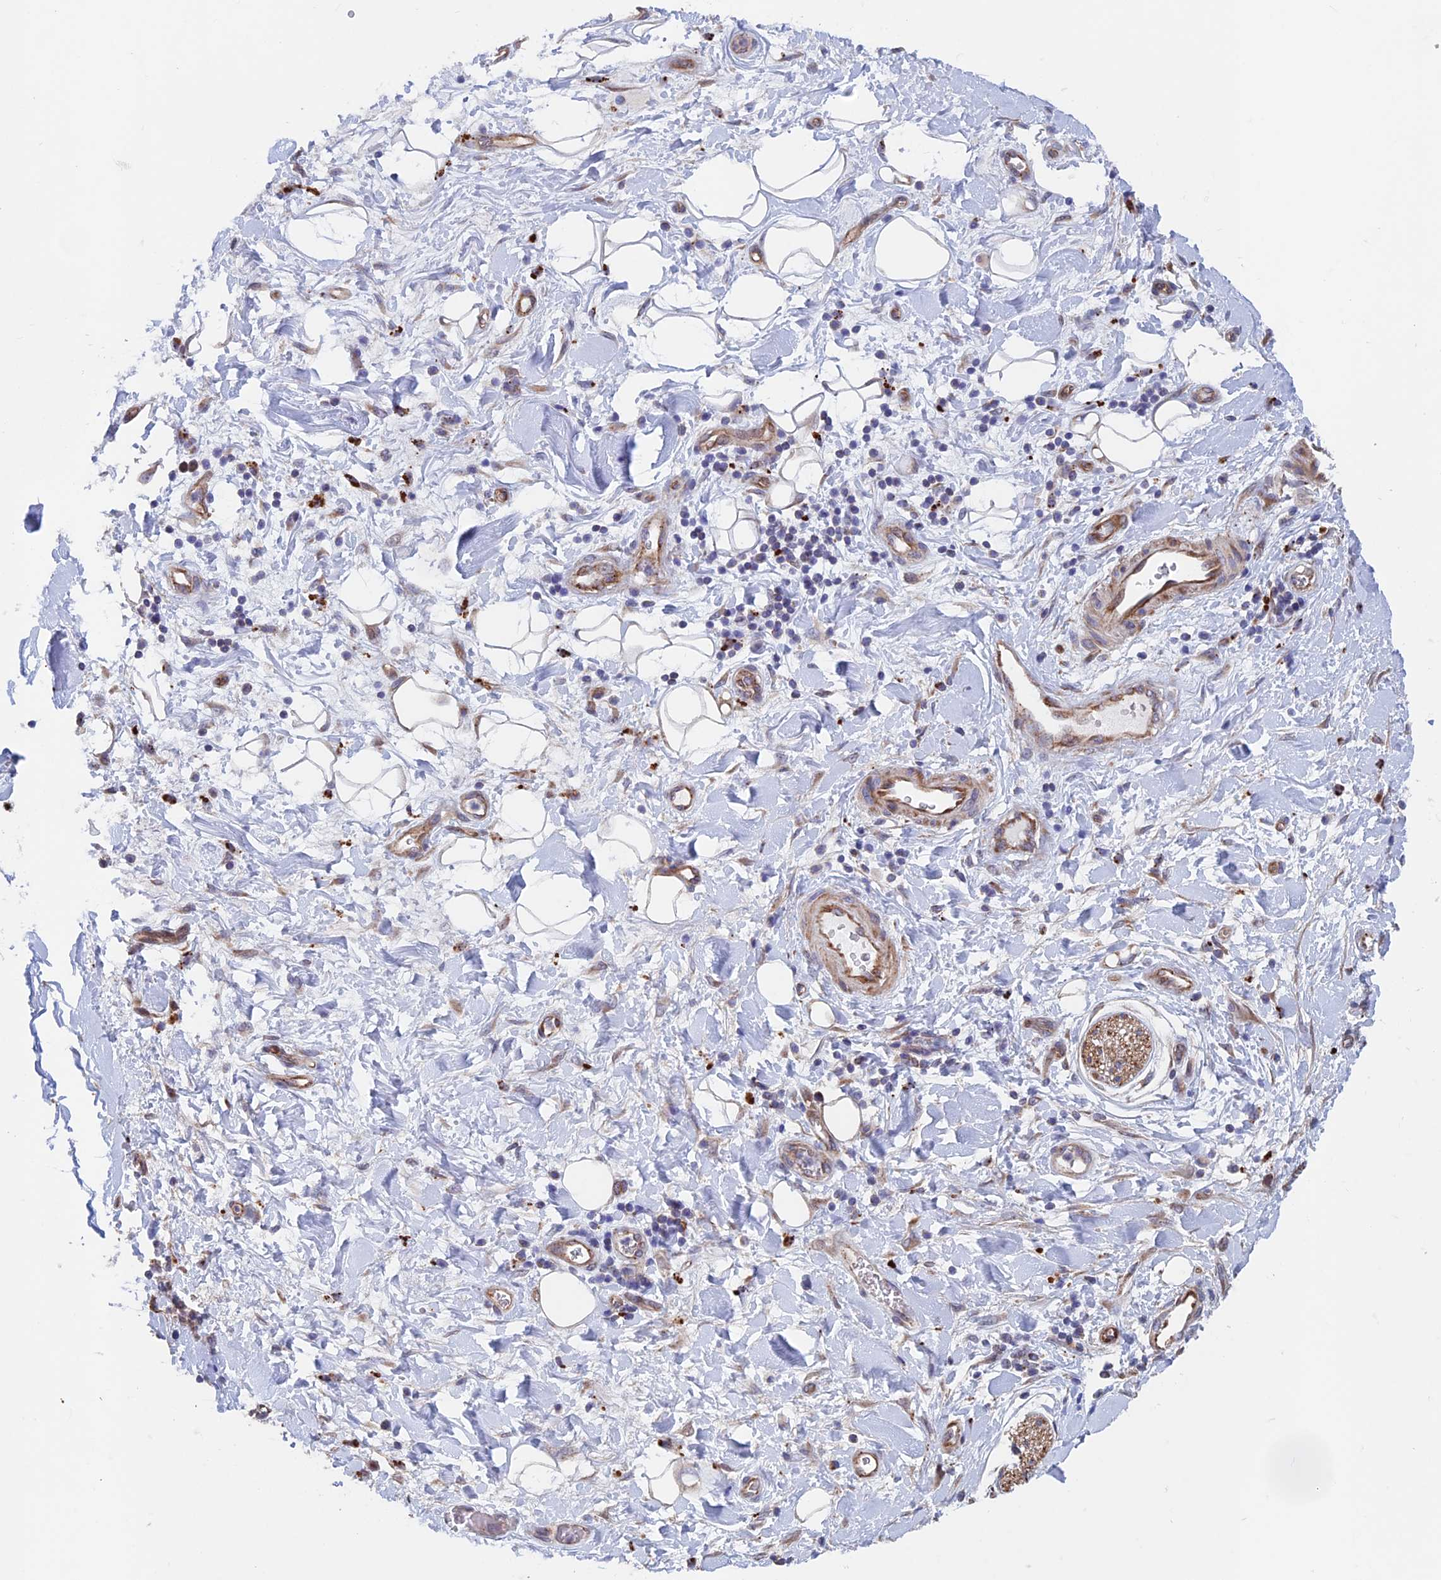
{"staining": {"intensity": "moderate", "quantity": ">75%", "location": "cytoplasmic/membranous"}, "tissue": "adipose tissue", "cell_type": "Adipocytes", "image_type": "normal", "snomed": [{"axis": "morphology", "description": "Normal tissue, NOS"}, {"axis": "morphology", "description": "Adenocarcinoma, NOS"}, {"axis": "topography", "description": "Pancreas"}, {"axis": "topography", "description": "Peripheral nerve tissue"}], "caption": "This image reveals normal adipose tissue stained with immunohistochemistry (IHC) to label a protein in brown. The cytoplasmic/membranous of adipocytes show moderate positivity for the protein. Nuclei are counter-stained blue.", "gene": "MRPL1", "patient": {"sex": "male", "age": 59}}